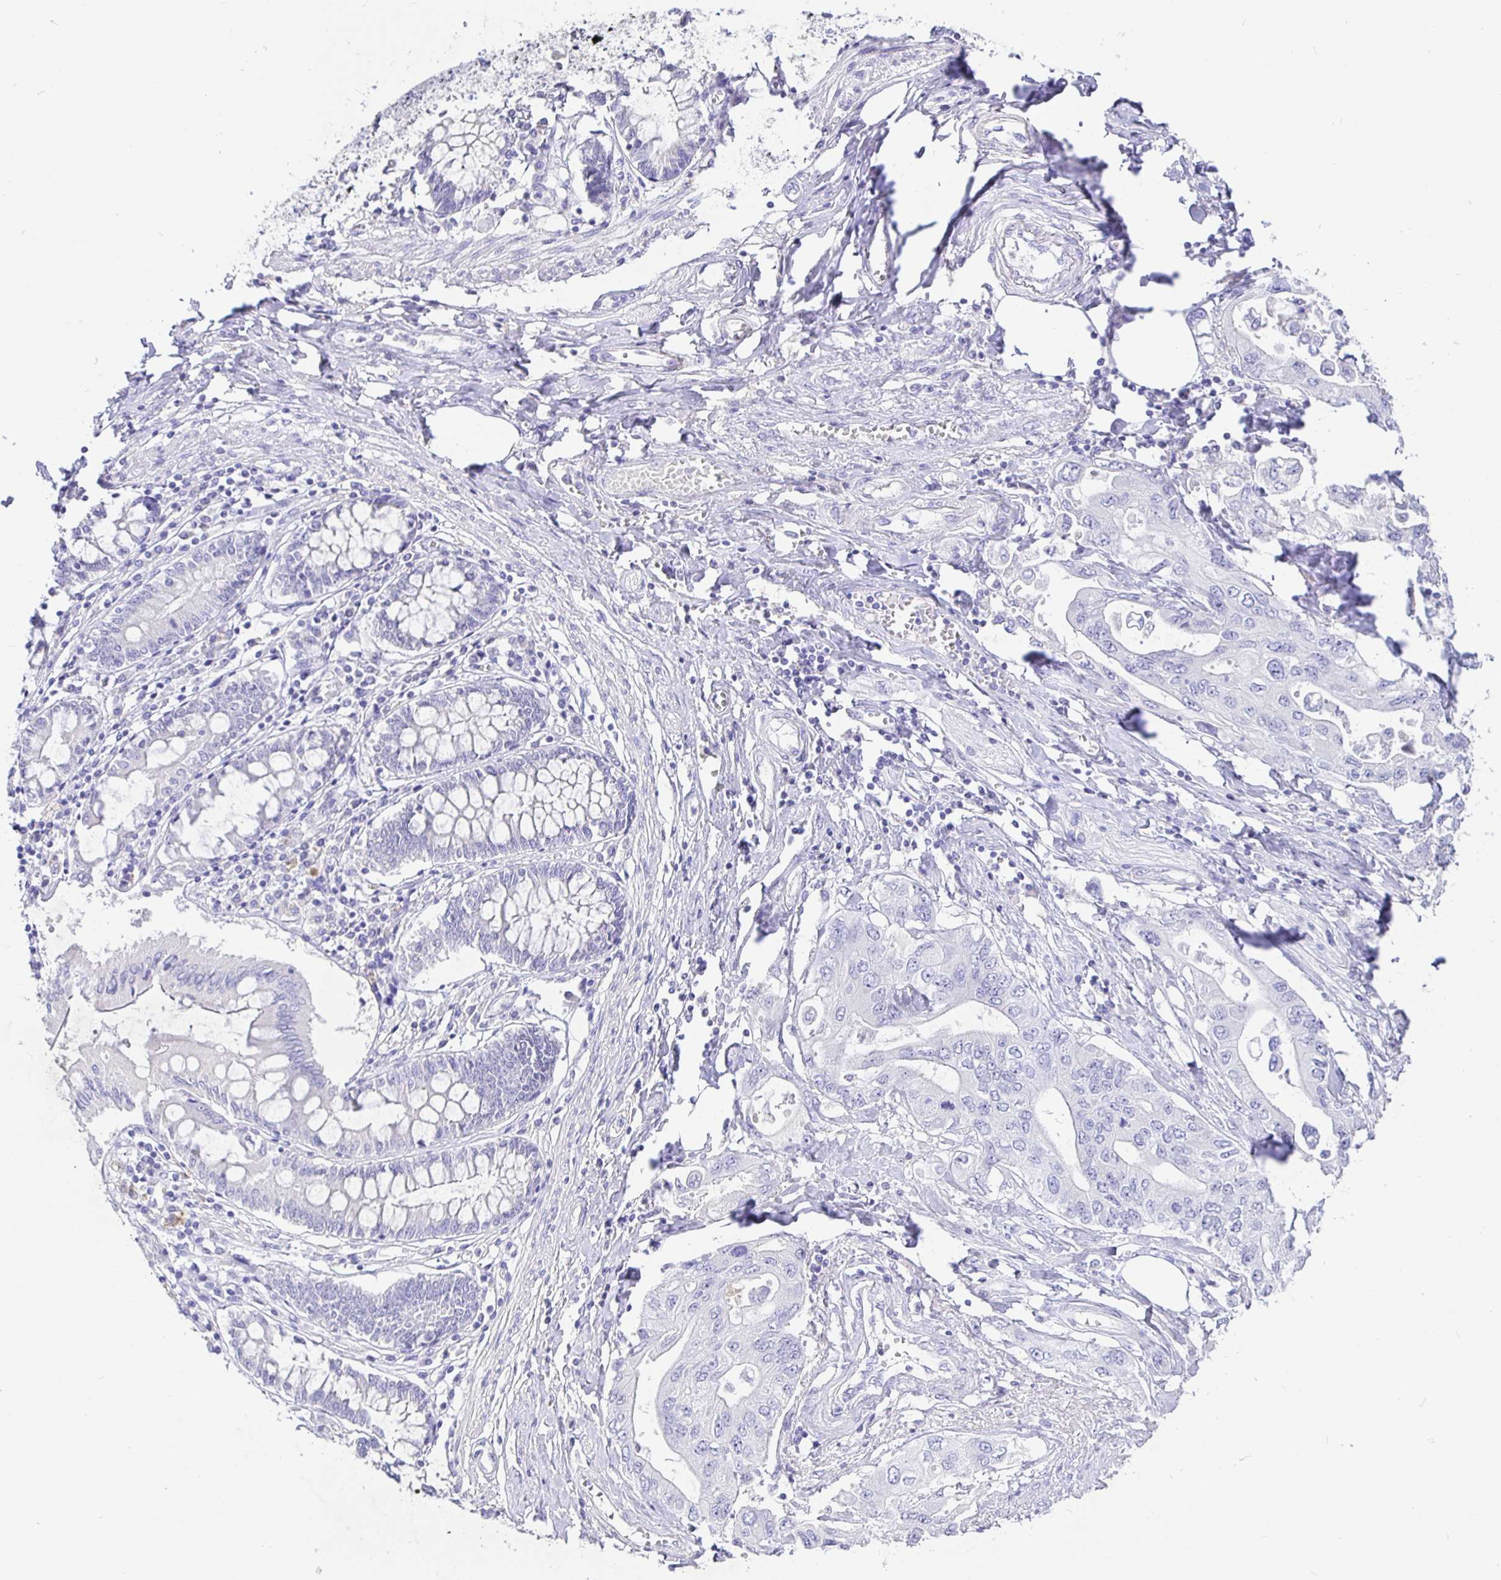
{"staining": {"intensity": "negative", "quantity": "none", "location": "none"}, "tissue": "pancreatic cancer", "cell_type": "Tumor cells", "image_type": "cancer", "snomed": [{"axis": "morphology", "description": "Adenocarcinoma, NOS"}, {"axis": "topography", "description": "Pancreas"}], "caption": "Image shows no significant protein positivity in tumor cells of pancreatic adenocarcinoma.", "gene": "TPTE", "patient": {"sex": "female", "age": 63}}